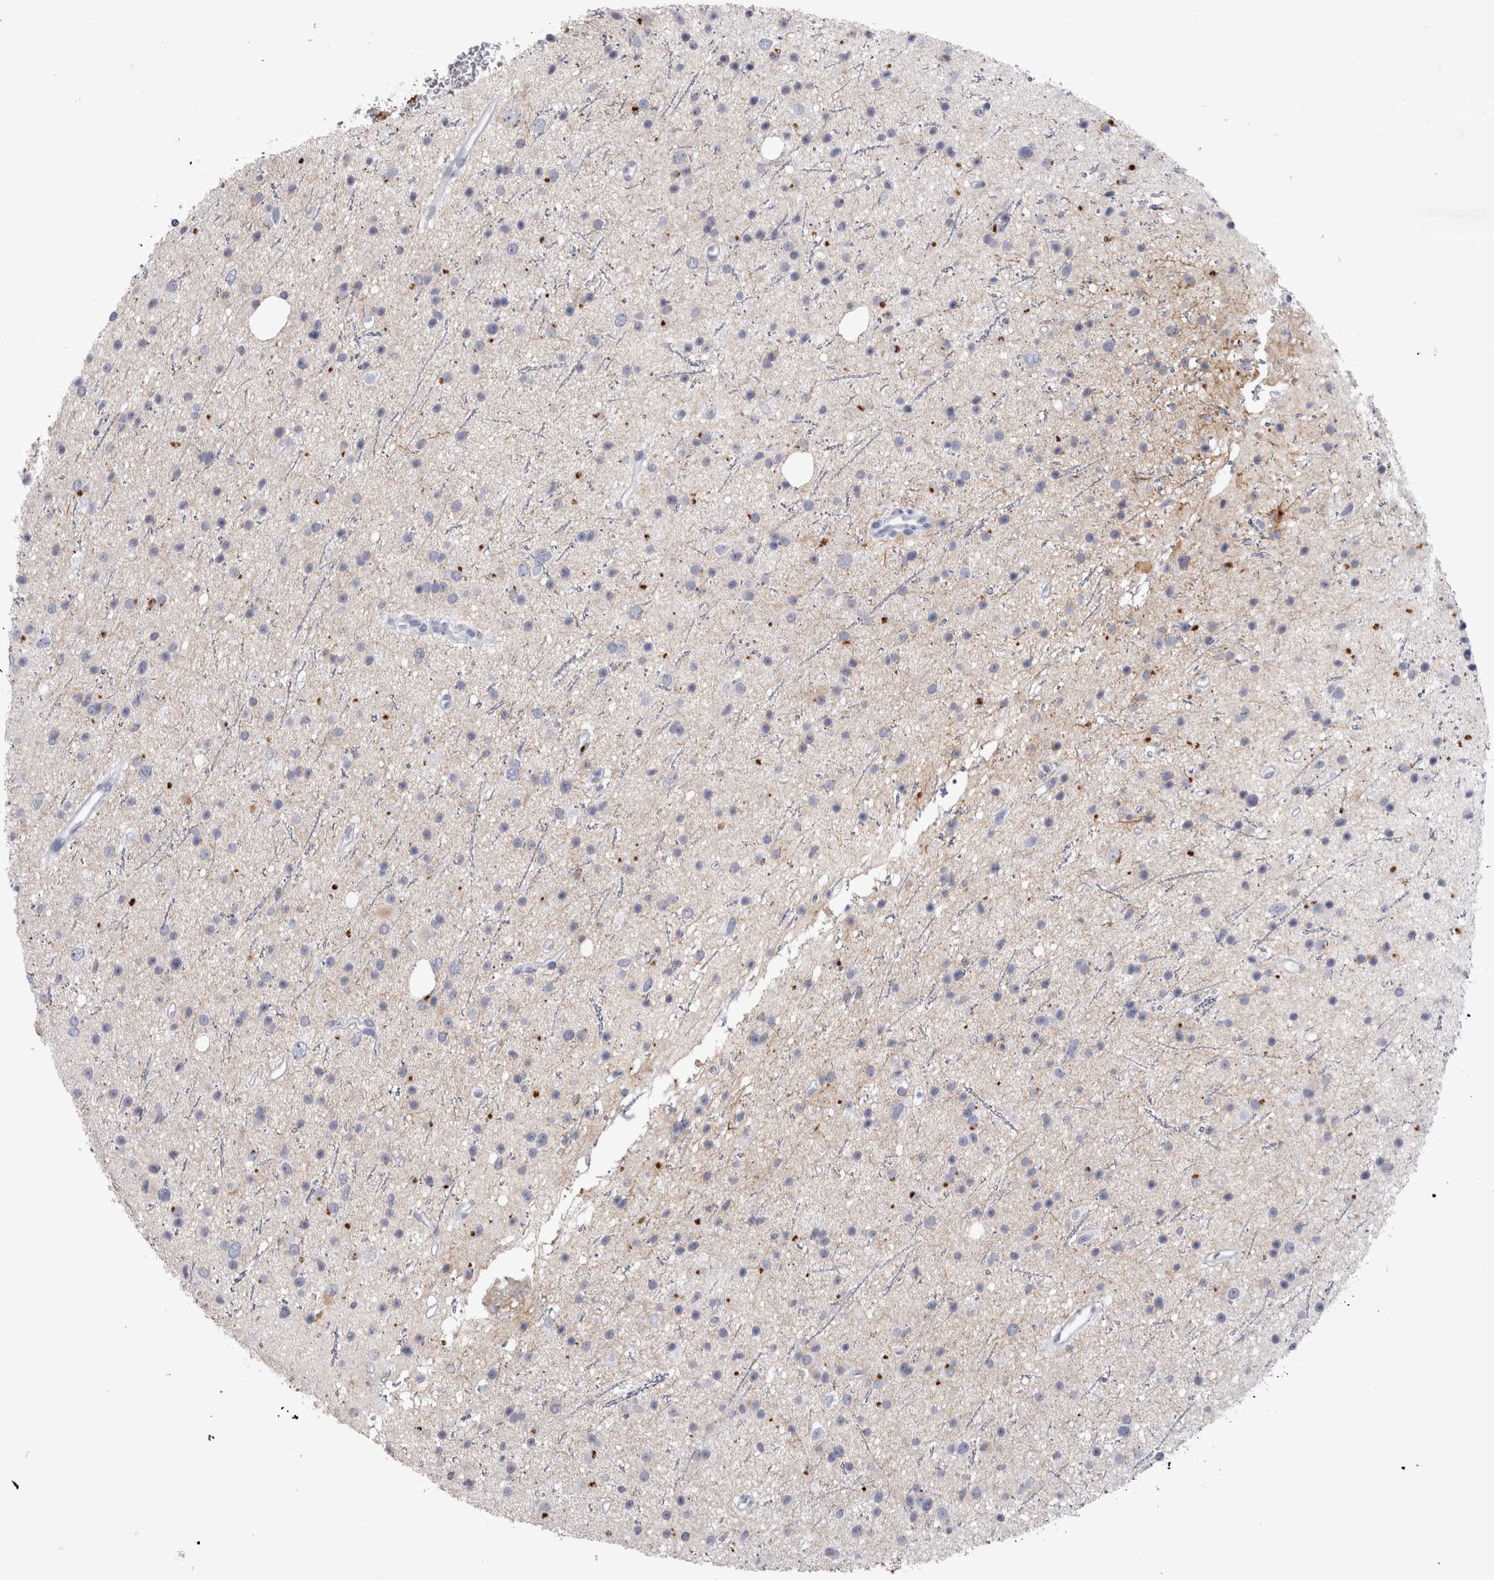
{"staining": {"intensity": "negative", "quantity": "none", "location": "none"}, "tissue": "glioma", "cell_type": "Tumor cells", "image_type": "cancer", "snomed": [{"axis": "morphology", "description": "Glioma, malignant, Low grade"}, {"axis": "topography", "description": "Cerebral cortex"}], "caption": "Immunohistochemistry micrograph of neoplastic tissue: human glioma stained with DAB displays no significant protein expression in tumor cells. Nuclei are stained in blue.", "gene": "ADAM2", "patient": {"sex": "female", "age": 39}}